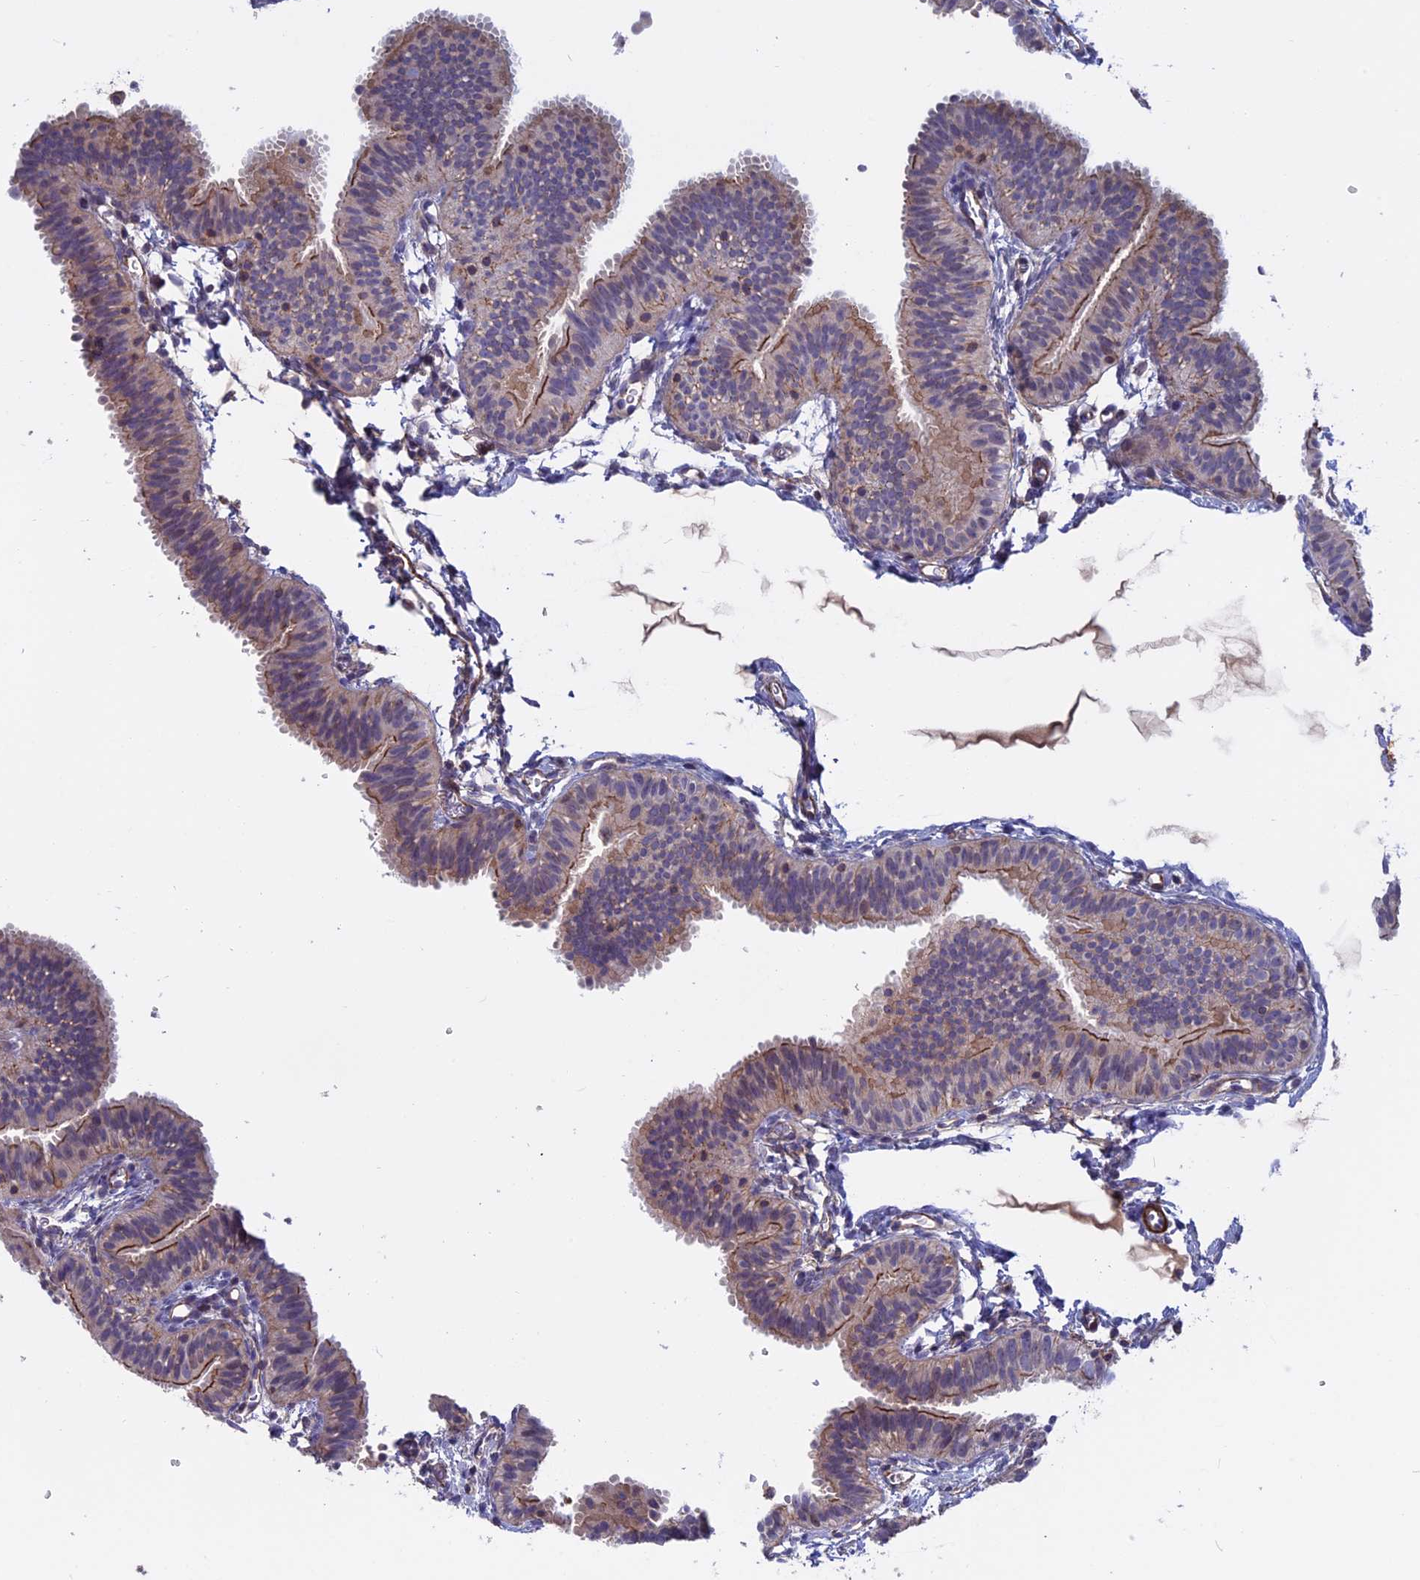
{"staining": {"intensity": "moderate", "quantity": "<25%", "location": "cytoplasmic/membranous"}, "tissue": "fallopian tube", "cell_type": "Glandular cells", "image_type": "normal", "snomed": [{"axis": "morphology", "description": "Normal tissue, NOS"}, {"axis": "topography", "description": "Fallopian tube"}], "caption": "Protein expression analysis of benign fallopian tube shows moderate cytoplasmic/membranous expression in about <25% of glandular cells. The staining was performed using DAB (3,3'-diaminobenzidine) to visualize the protein expression in brown, while the nuclei were stained in blue with hematoxylin (Magnification: 20x).", "gene": "LYPD5", "patient": {"sex": "female", "age": 35}}